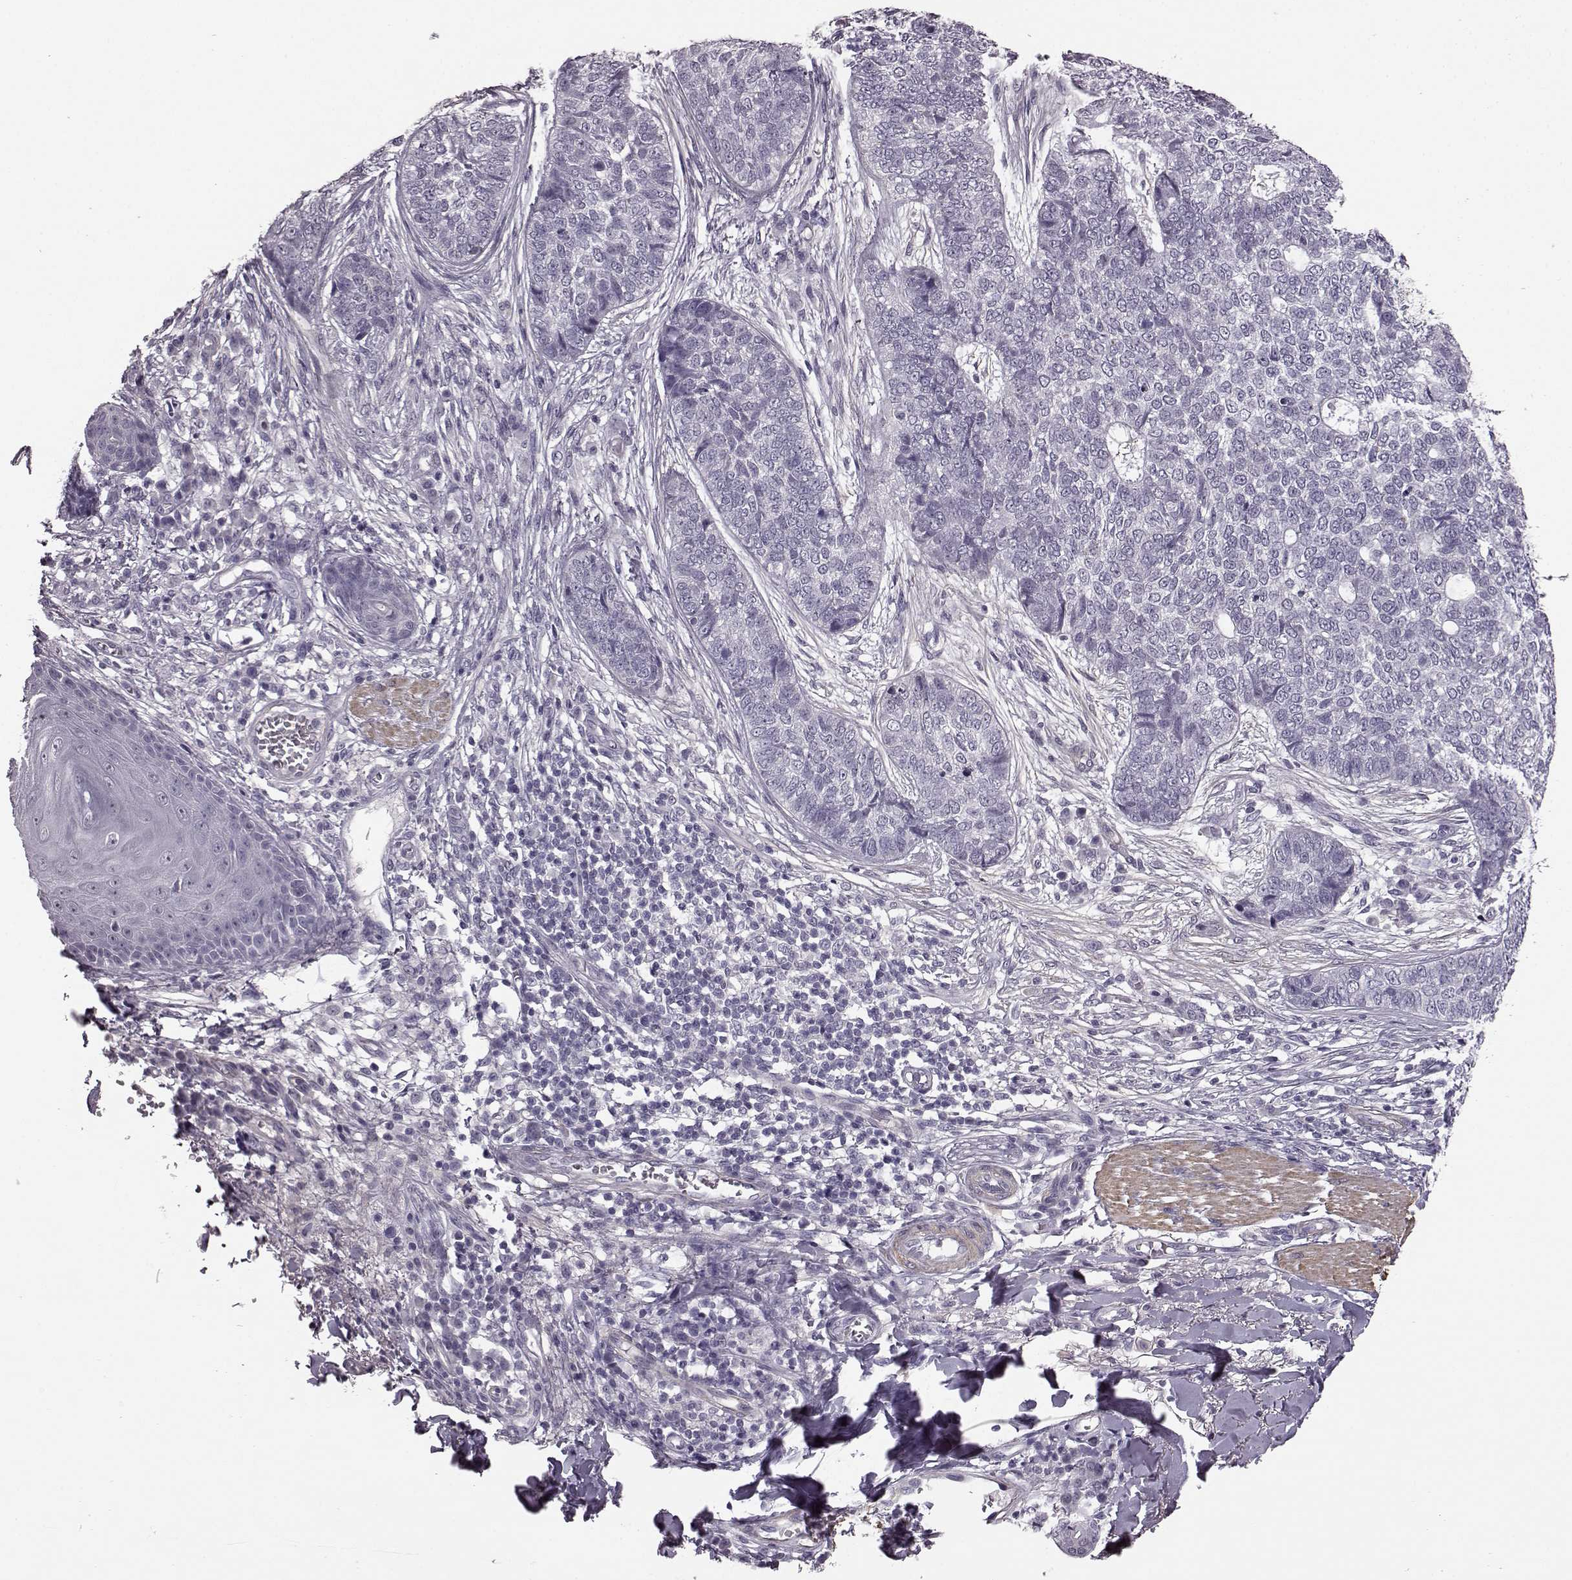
{"staining": {"intensity": "negative", "quantity": "none", "location": "none"}, "tissue": "skin cancer", "cell_type": "Tumor cells", "image_type": "cancer", "snomed": [{"axis": "morphology", "description": "Basal cell carcinoma"}, {"axis": "topography", "description": "Skin"}], "caption": "Tumor cells are negative for protein expression in human skin cancer. (DAB IHC with hematoxylin counter stain).", "gene": "SLCO3A1", "patient": {"sex": "female", "age": 69}}